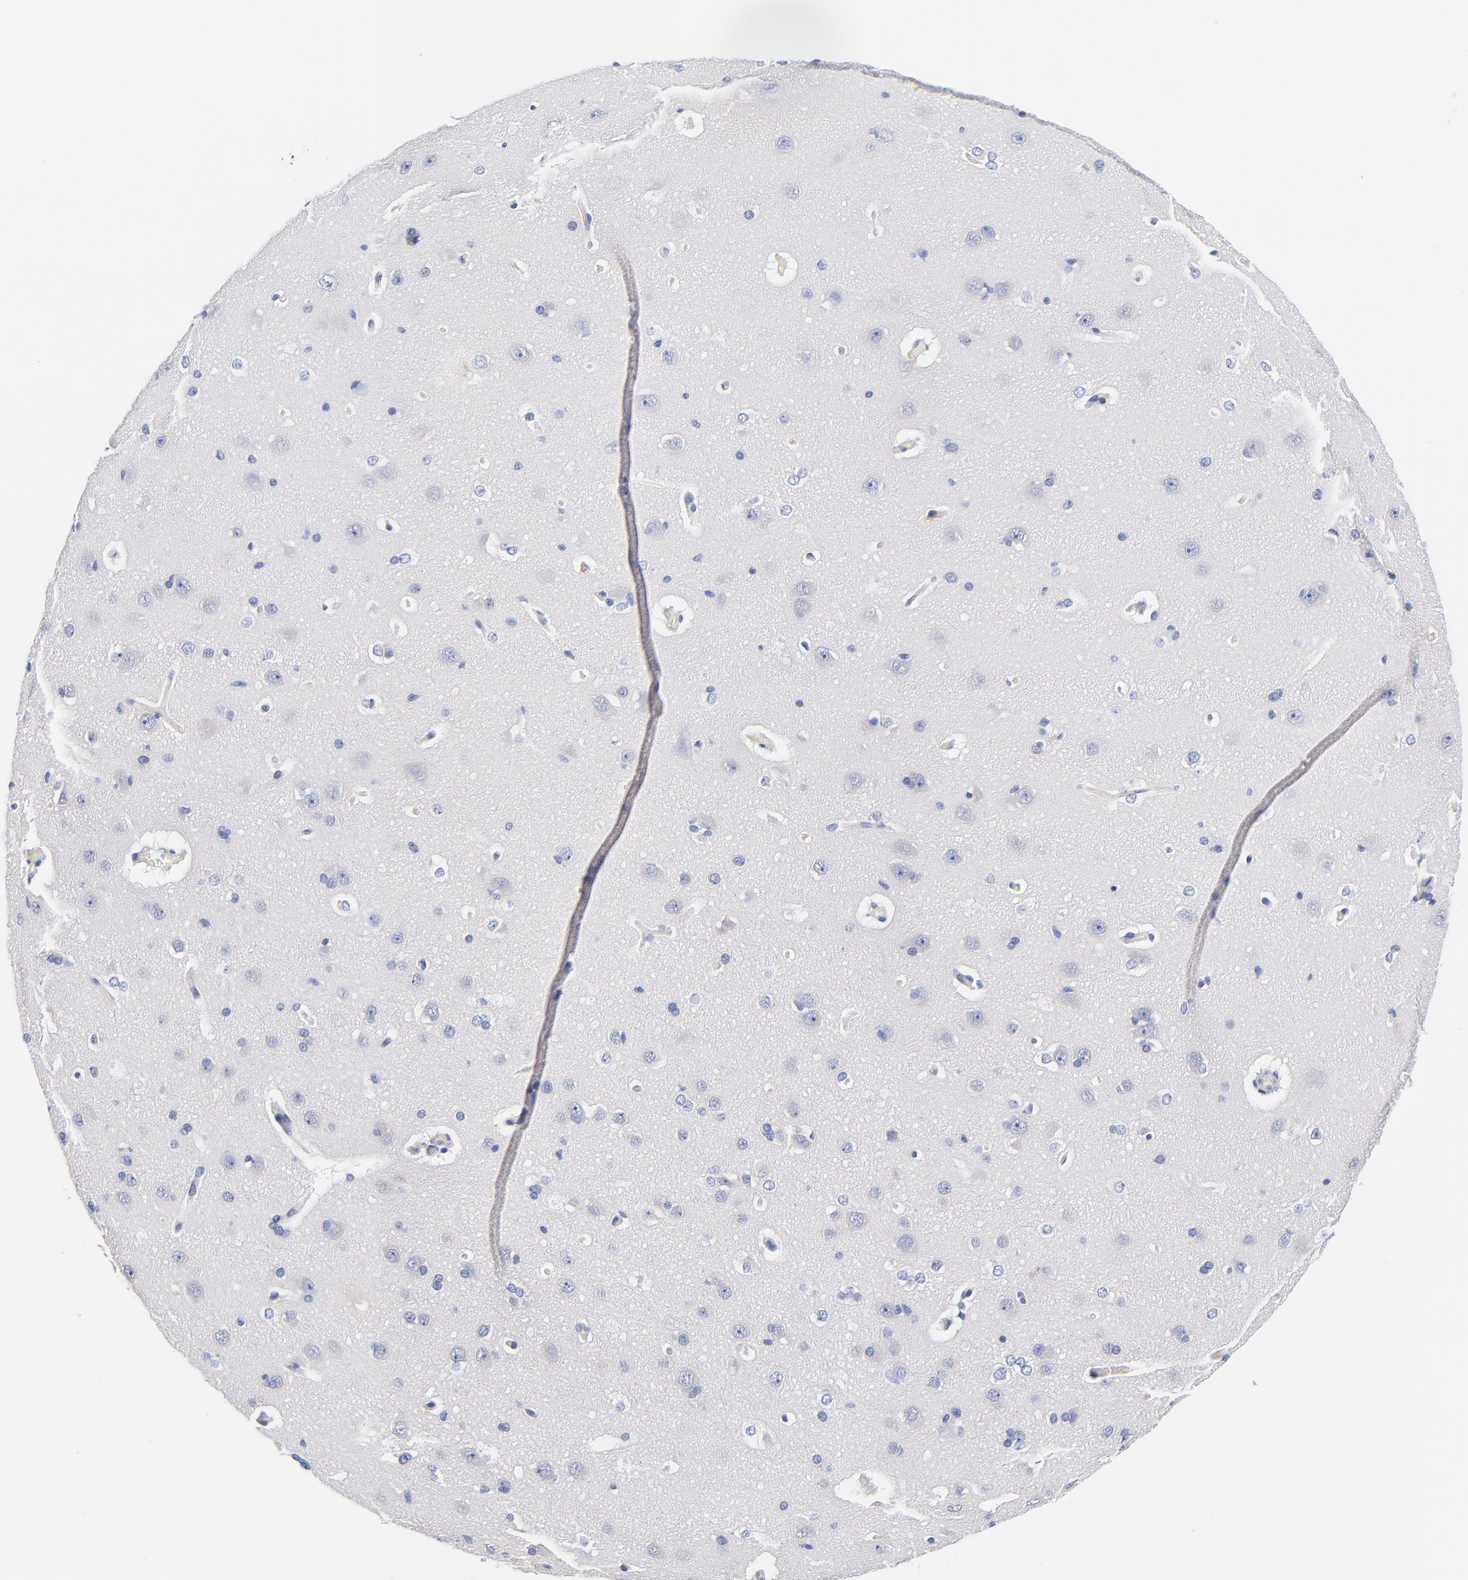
{"staining": {"intensity": "negative", "quantity": "none", "location": "none"}, "tissue": "cerebral cortex", "cell_type": "Endothelial cells", "image_type": "normal", "snomed": [{"axis": "morphology", "description": "Normal tissue, NOS"}, {"axis": "topography", "description": "Cerebral cortex"}], "caption": "Immunohistochemistry (IHC) of benign human cerebral cortex reveals no expression in endothelial cells. Brightfield microscopy of immunohistochemistry stained with DAB (3,3'-diaminobenzidine) (brown) and hematoxylin (blue), captured at high magnification.", "gene": "IGLV3", "patient": {"sex": "female", "age": 45}}